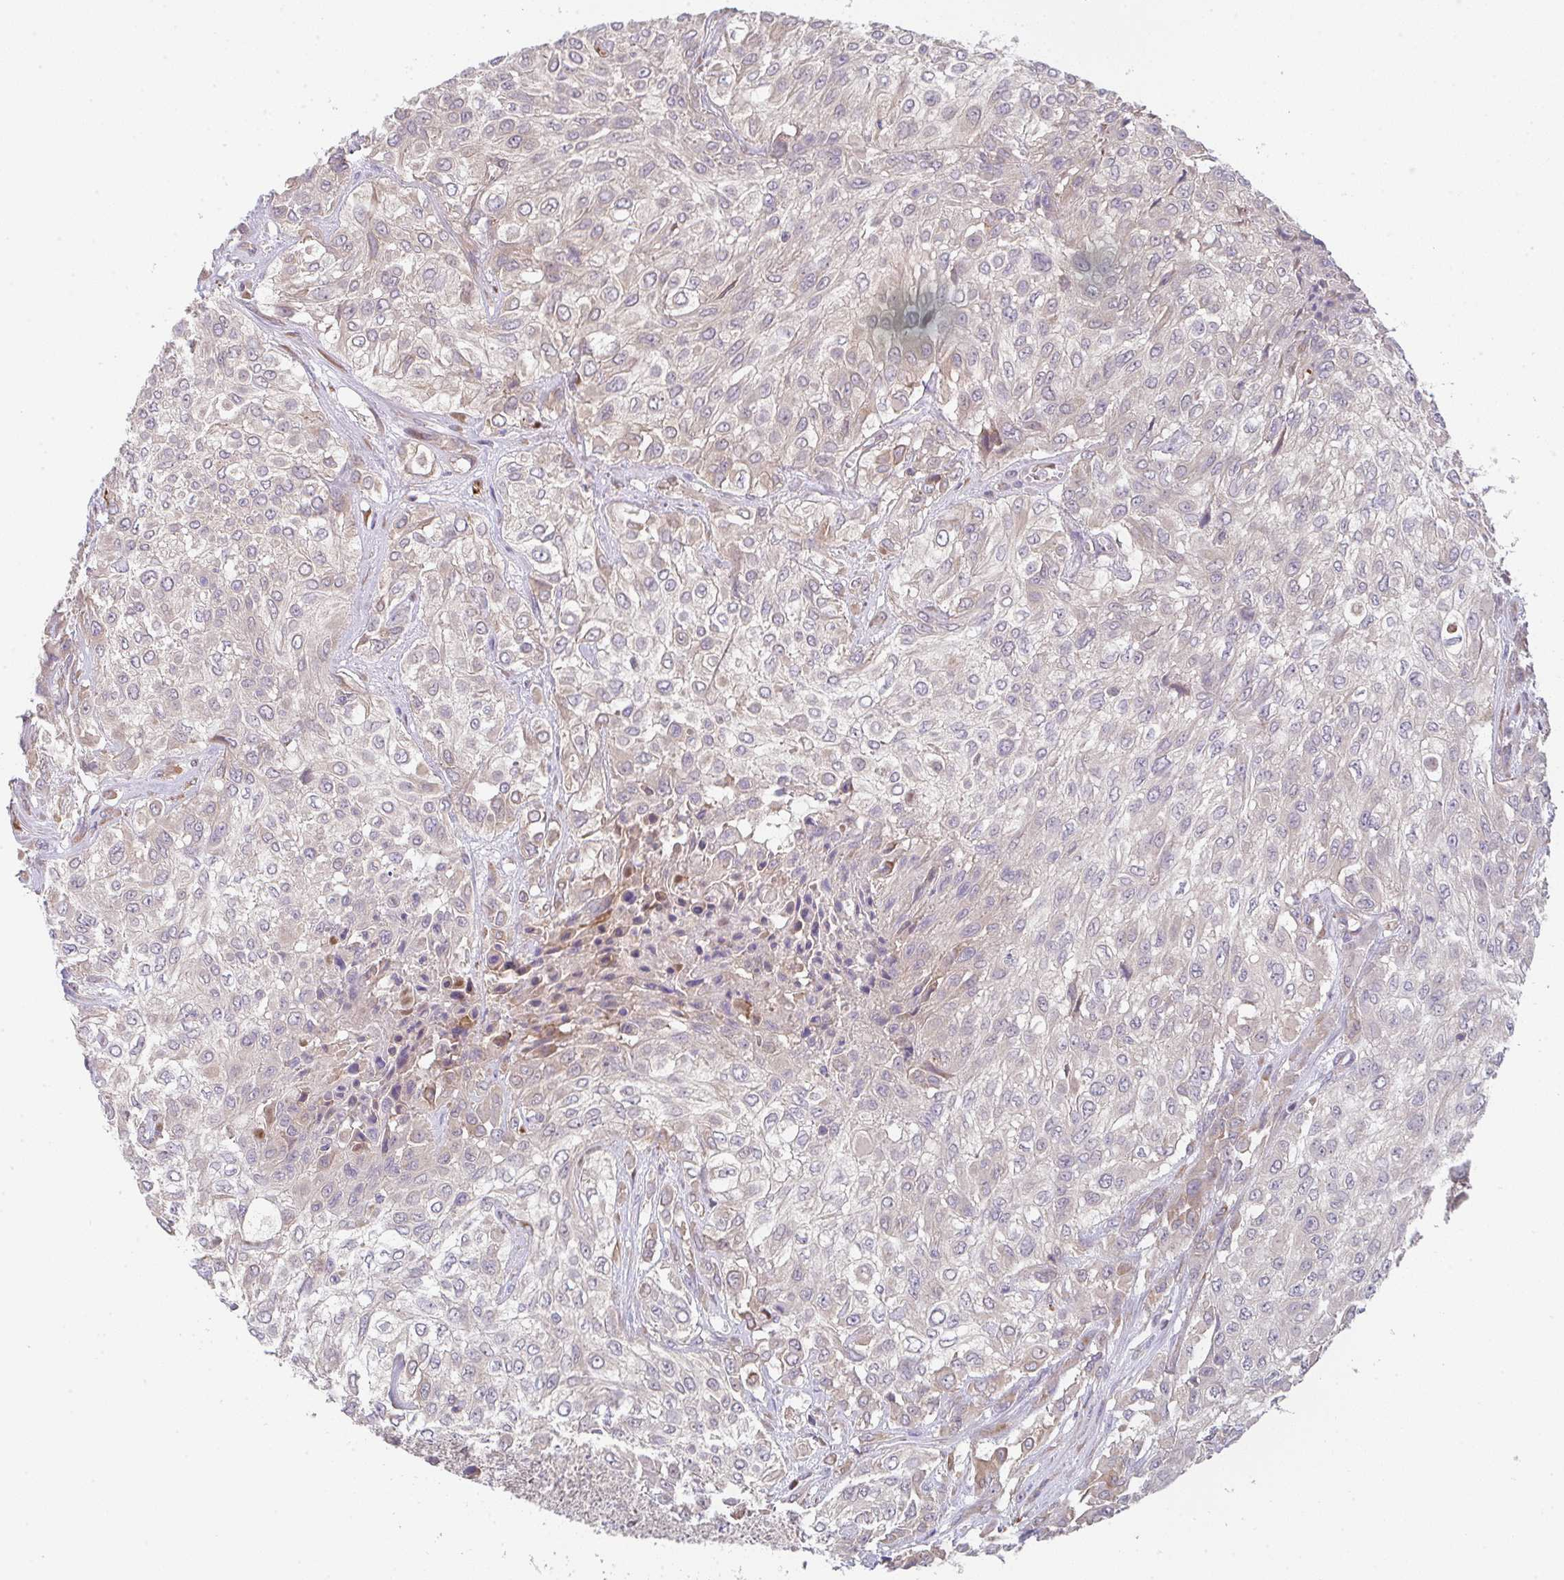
{"staining": {"intensity": "negative", "quantity": "none", "location": "none"}, "tissue": "urothelial cancer", "cell_type": "Tumor cells", "image_type": "cancer", "snomed": [{"axis": "morphology", "description": "Urothelial carcinoma, High grade"}, {"axis": "topography", "description": "Urinary bladder"}], "caption": "Urothelial carcinoma (high-grade) was stained to show a protein in brown. There is no significant staining in tumor cells.", "gene": "TSPAN31", "patient": {"sex": "male", "age": 57}}